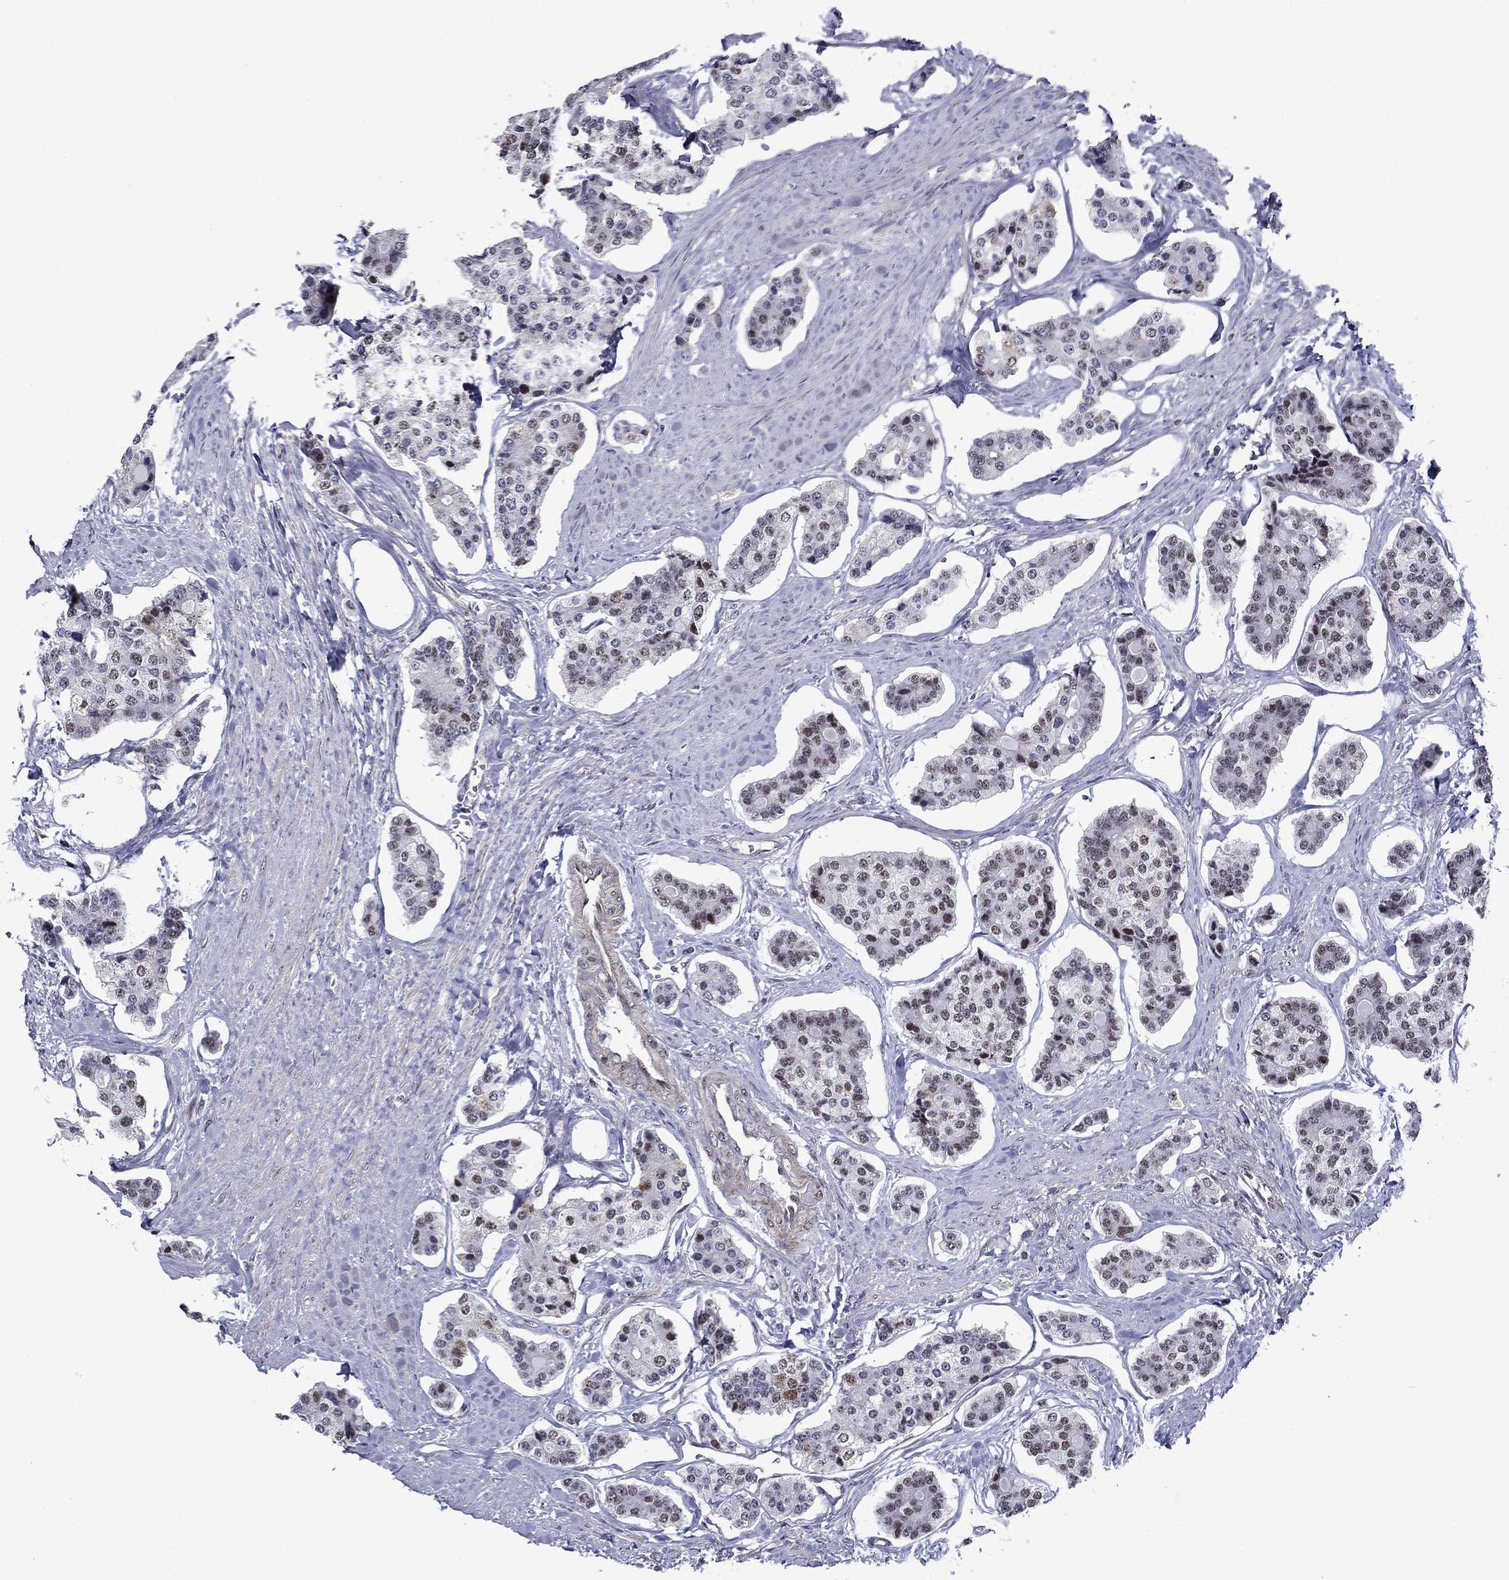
{"staining": {"intensity": "moderate", "quantity": "<25%", "location": "nuclear"}, "tissue": "carcinoid", "cell_type": "Tumor cells", "image_type": "cancer", "snomed": [{"axis": "morphology", "description": "Carcinoid, malignant, NOS"}, {"axis": "topography", "description": "Small intestine"}], "caption": "Immunohistochemistry (IHC) of human carcinoid (malignant) shows low levels of moderate nuclear positivity in approximately <25% of tumor cells.", "gene": "SURF2", "patient": {"sex": "female", "age": 65}}